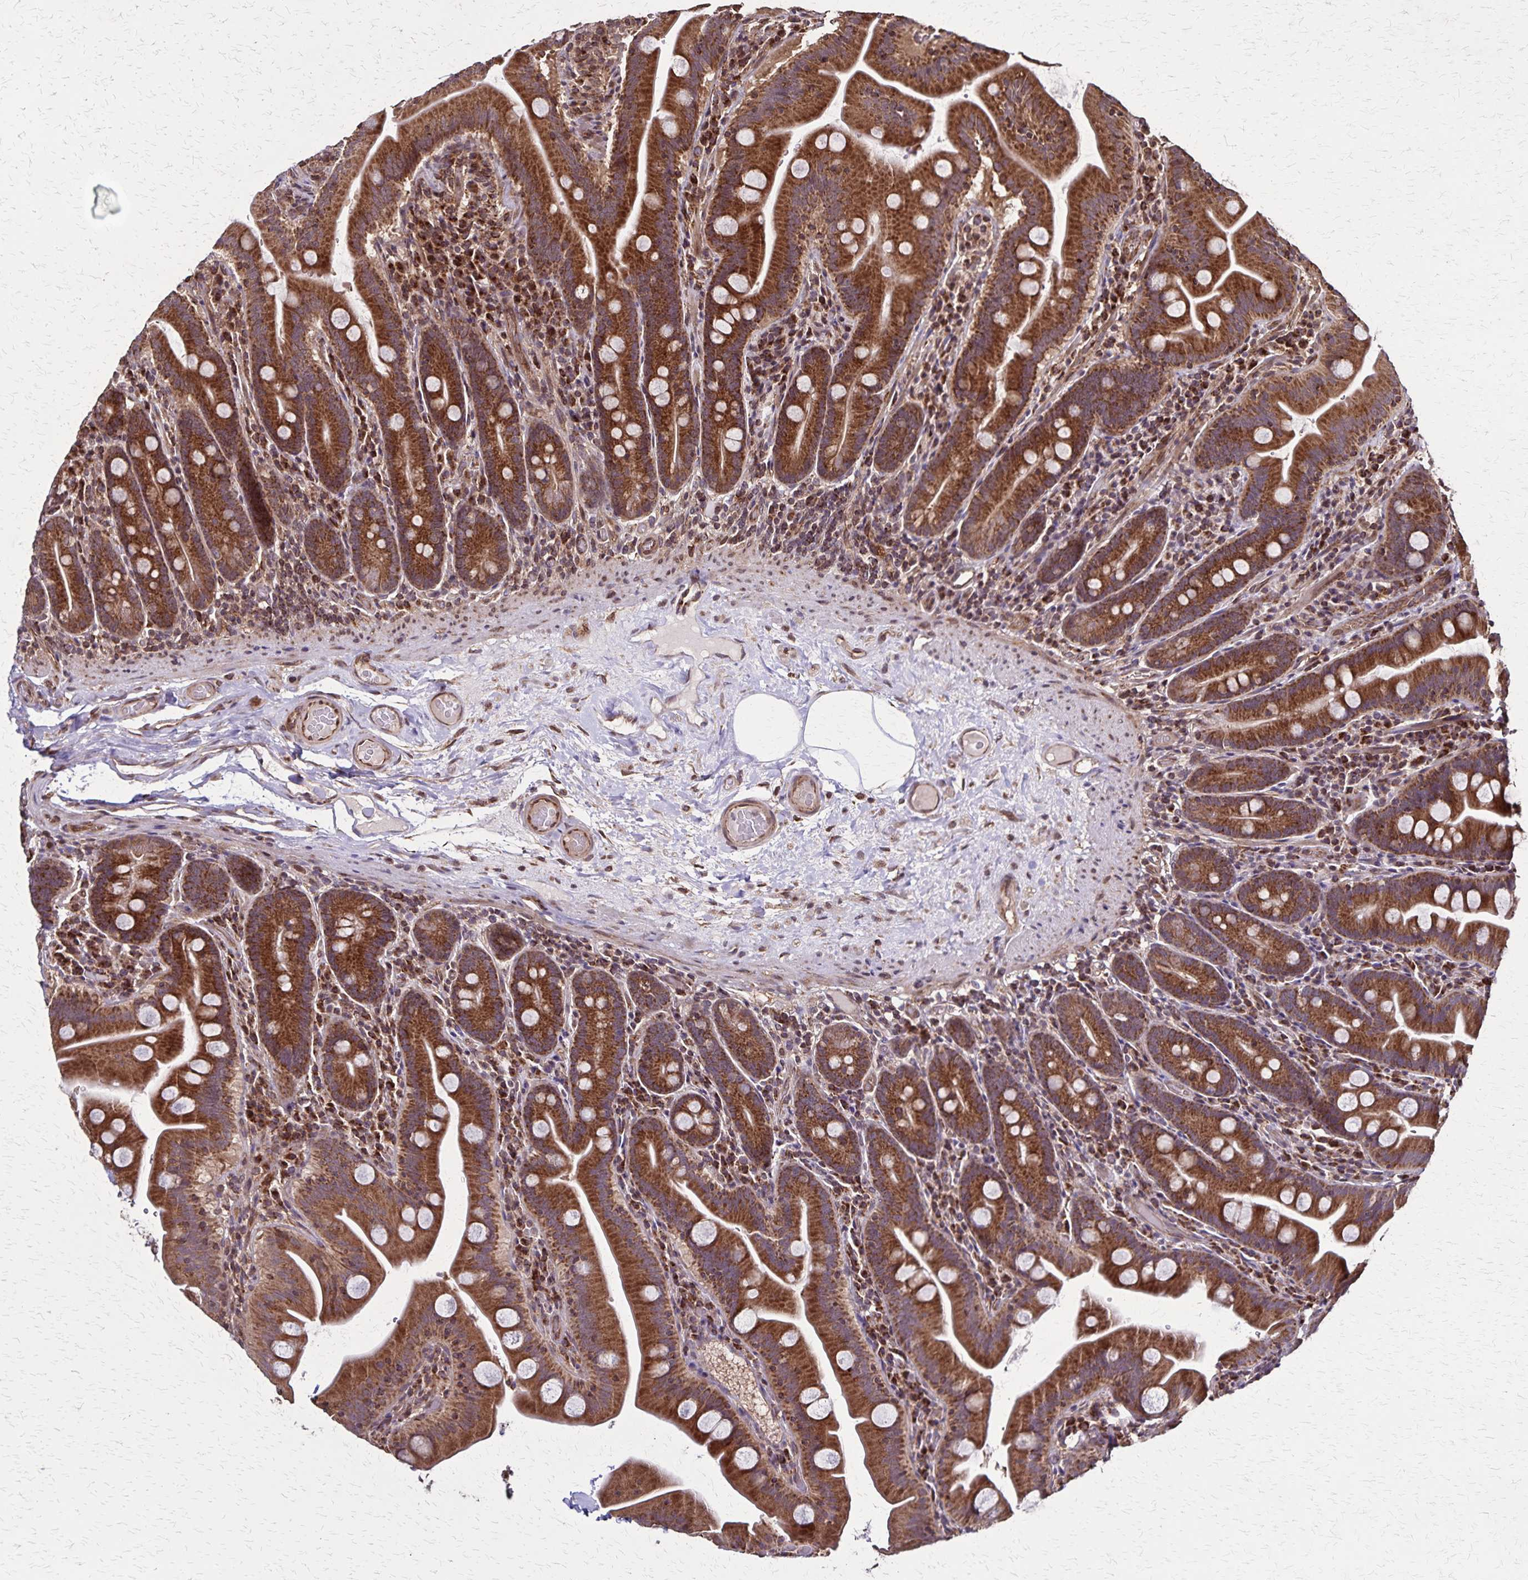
{"staining": {"intensity": "strong", "quantity": ">75%", "location": "cytoplasmic/membranous"}, "tissue": "small intestine", "cell_type": "Glandular cells", "image_type": "normal", "snomed": [{"axis": "morphology", "description": "Normal tissue, NOS"}, {"axis": "topography", "description": "Small intestine"}], "caption": "Normal small intestine reveals strong cytoplasmic/membranous positivity in about >75% of glandular cells, visualized by immunohistochemistry.", "gene": "NFS1", "patient": {"sex": "male", "age": 37}}